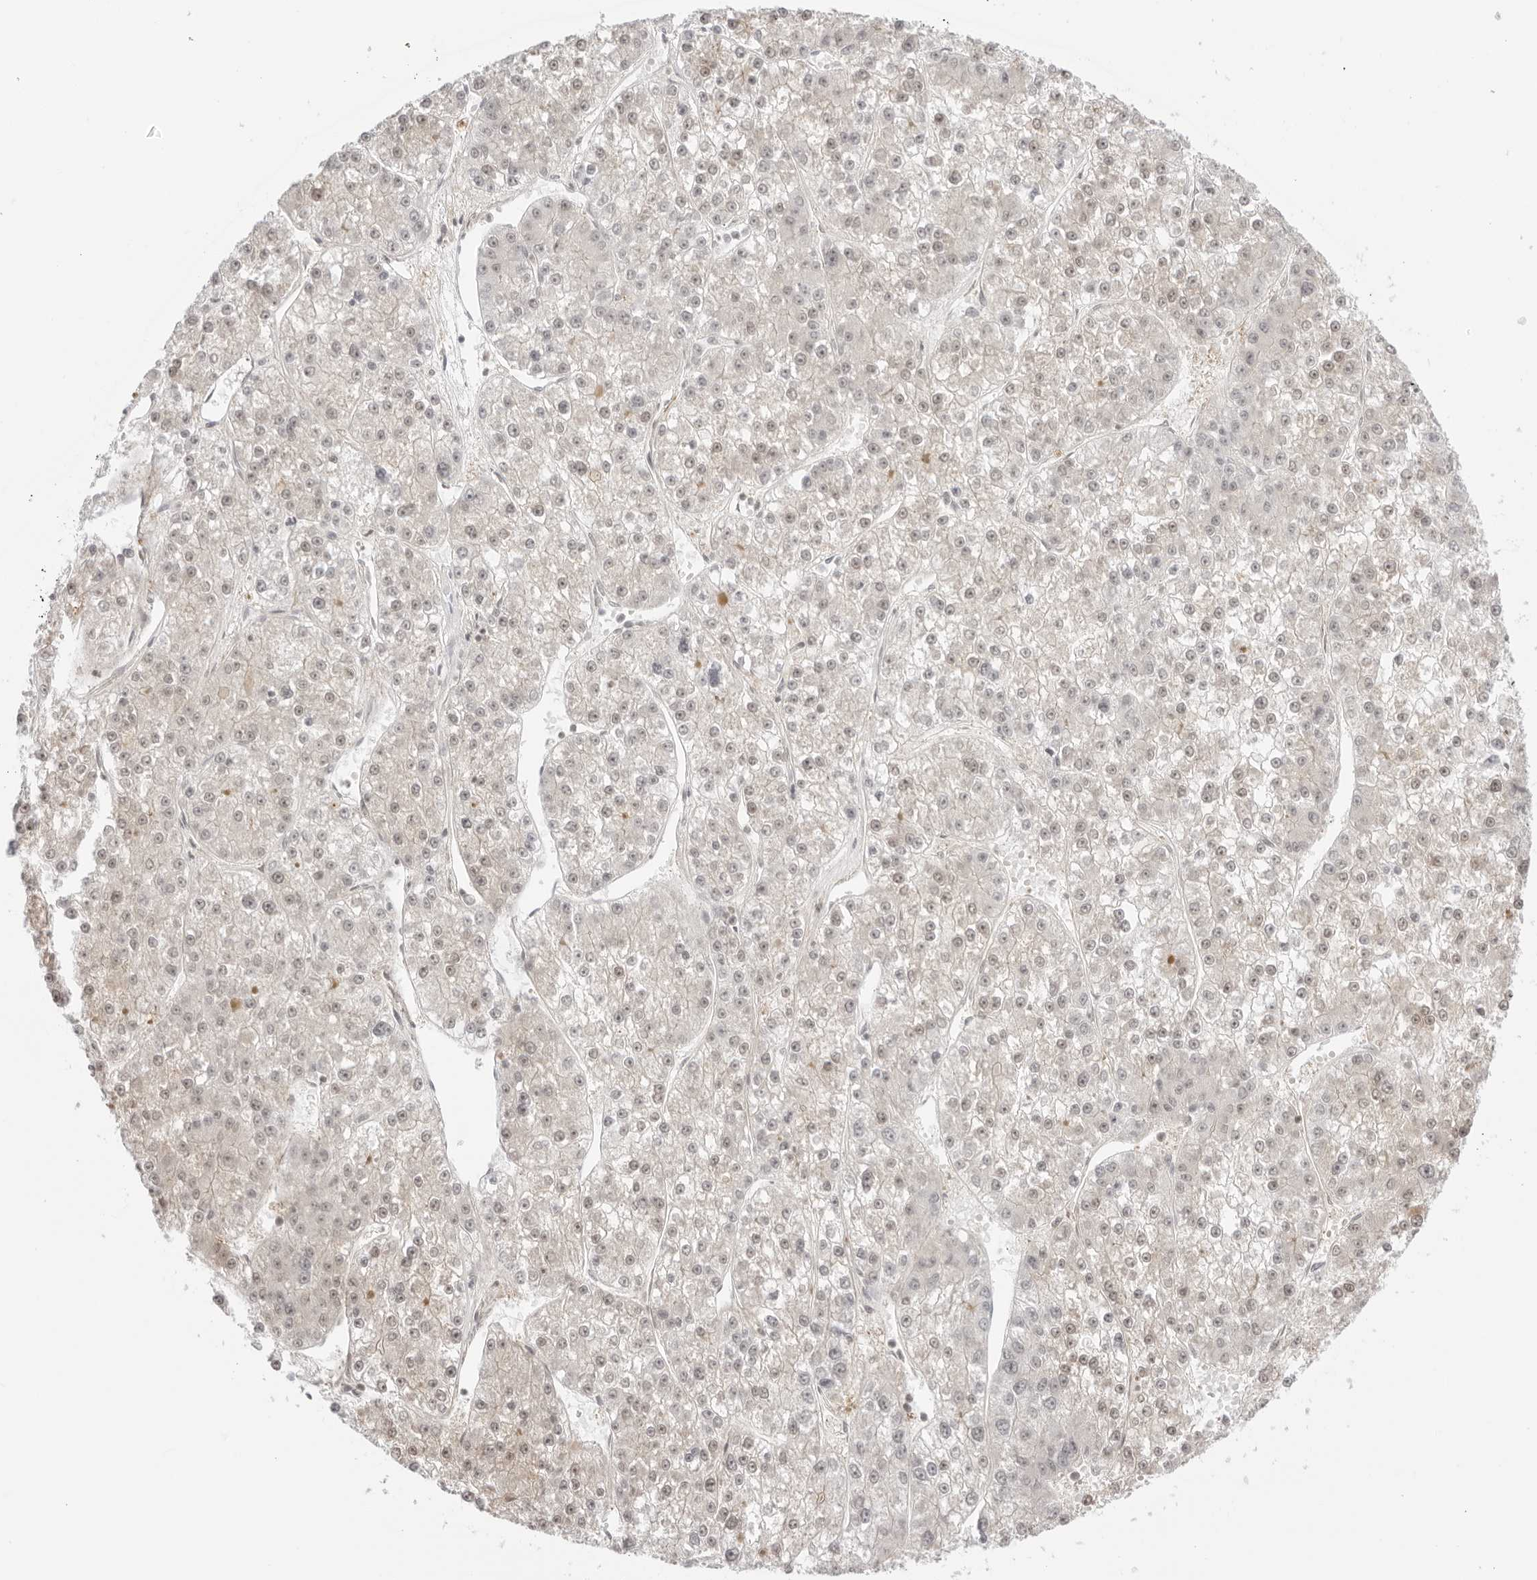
{"staining": {"intensity": "weak", "quantity": "<25%", "location": "nuclear"}, "tissue": "liver cancer", "cell_type": "Tumor cells", "image_type": "cancer", "snomed": [{"axis": "morphology", "description": "Carcinoma, Hepatocellular, NOS"}, {"axis": "topography", "description": "Liver"}], "caption": "Tumor cells are negative for protein expression in human liver hepatocellular carcinoma.", "gene": "RNF146", "patient": {"sex": "female", "age": 73}}